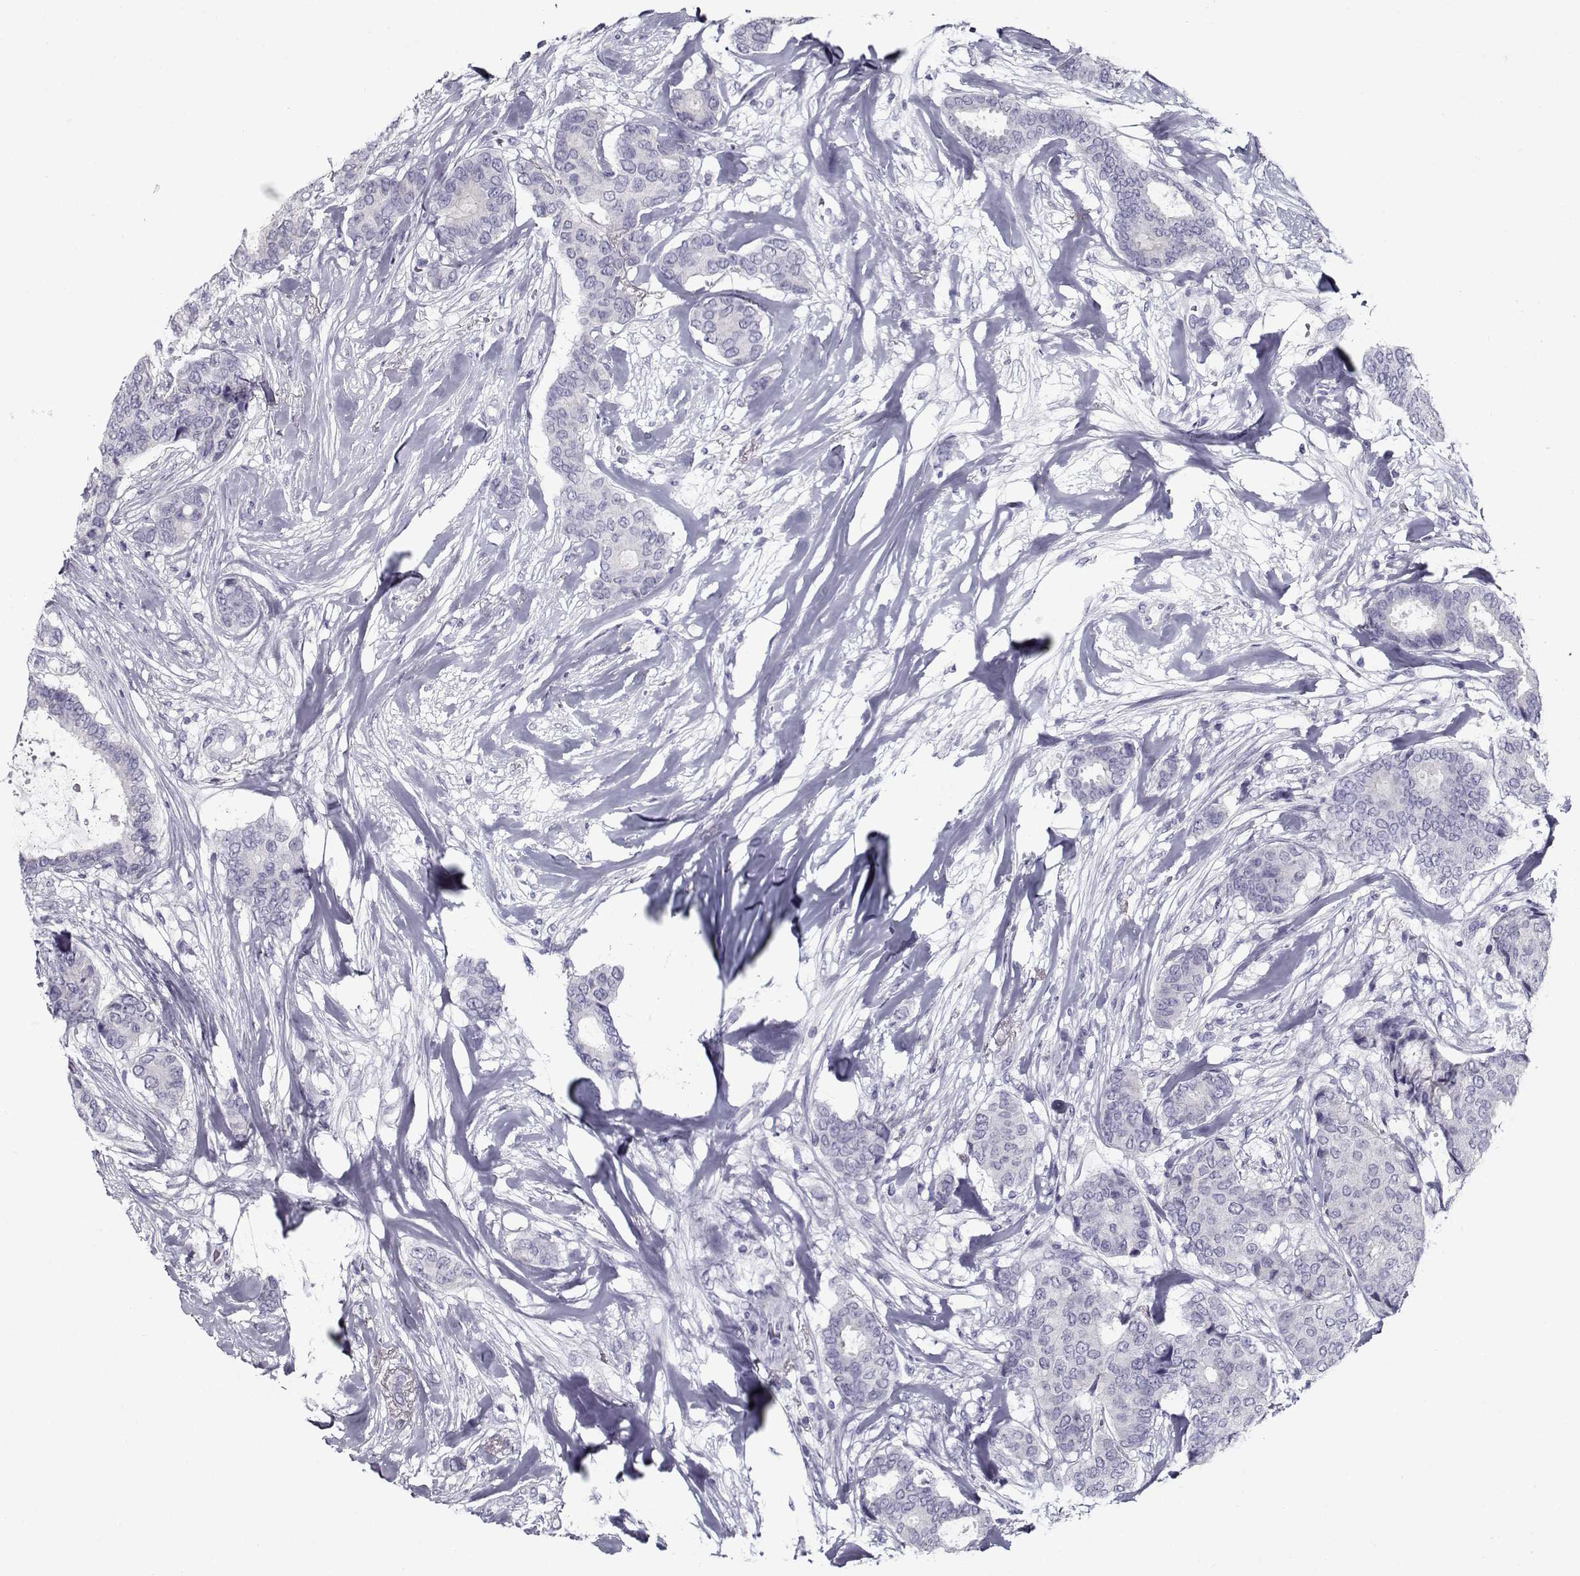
{"staining": {"intensity": "negative", "quantity": "none", "location": "none"}, "tissue": "breast cancer", "cell_type": "Tumor cells", "image_type": "cancer", "snomed": [{"axis": "morphology", "description": "Duct carcinoma"}, {"axis": "topography", "description": "Breast"}], "caption": "Immunohistochemical staining of invasive ductal carcinoma (breast) displays no significant staining in tumor cells.", "gene": "GAGE2A", "patient": {"sex": "female", "age": 75}}